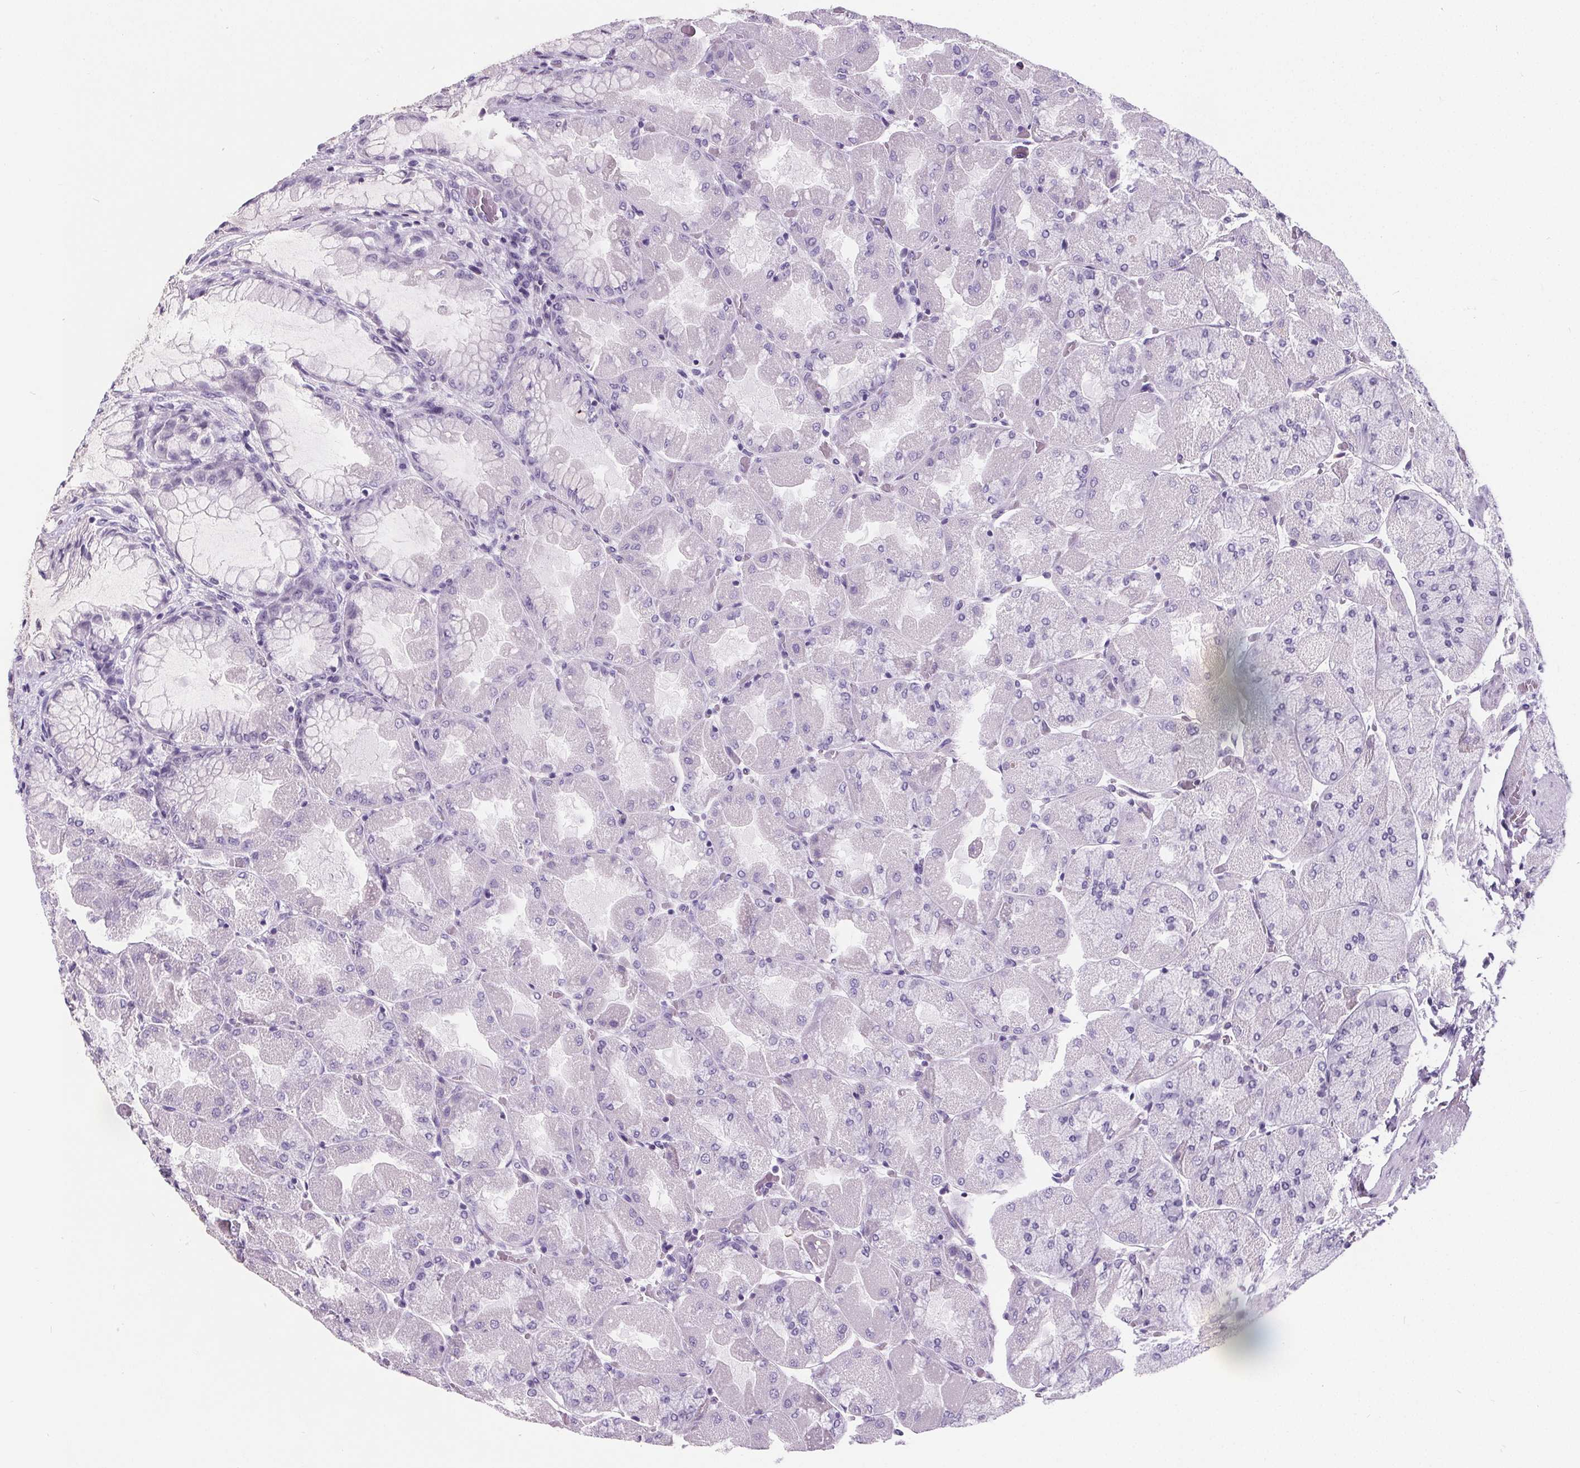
{"staining": {"intensity": "negative", "quantity": "none", "location": "none"}, "tissue": "stomach", "cell_type": "Glandular cells", "image_type": "normal", "snomed": [{"axis": "morphology", "description": "Normal tissue, NOS"}, {"axis": "topography", "description": "Stomach"}], "caption": "Immunohistochemistry (IHC) photomicrograph of normal stomach stained for a protein (brown), which shows no staining in glandular cells.", "gene": "ADRB1", "patient": {"sex": "female", "age": 61}}